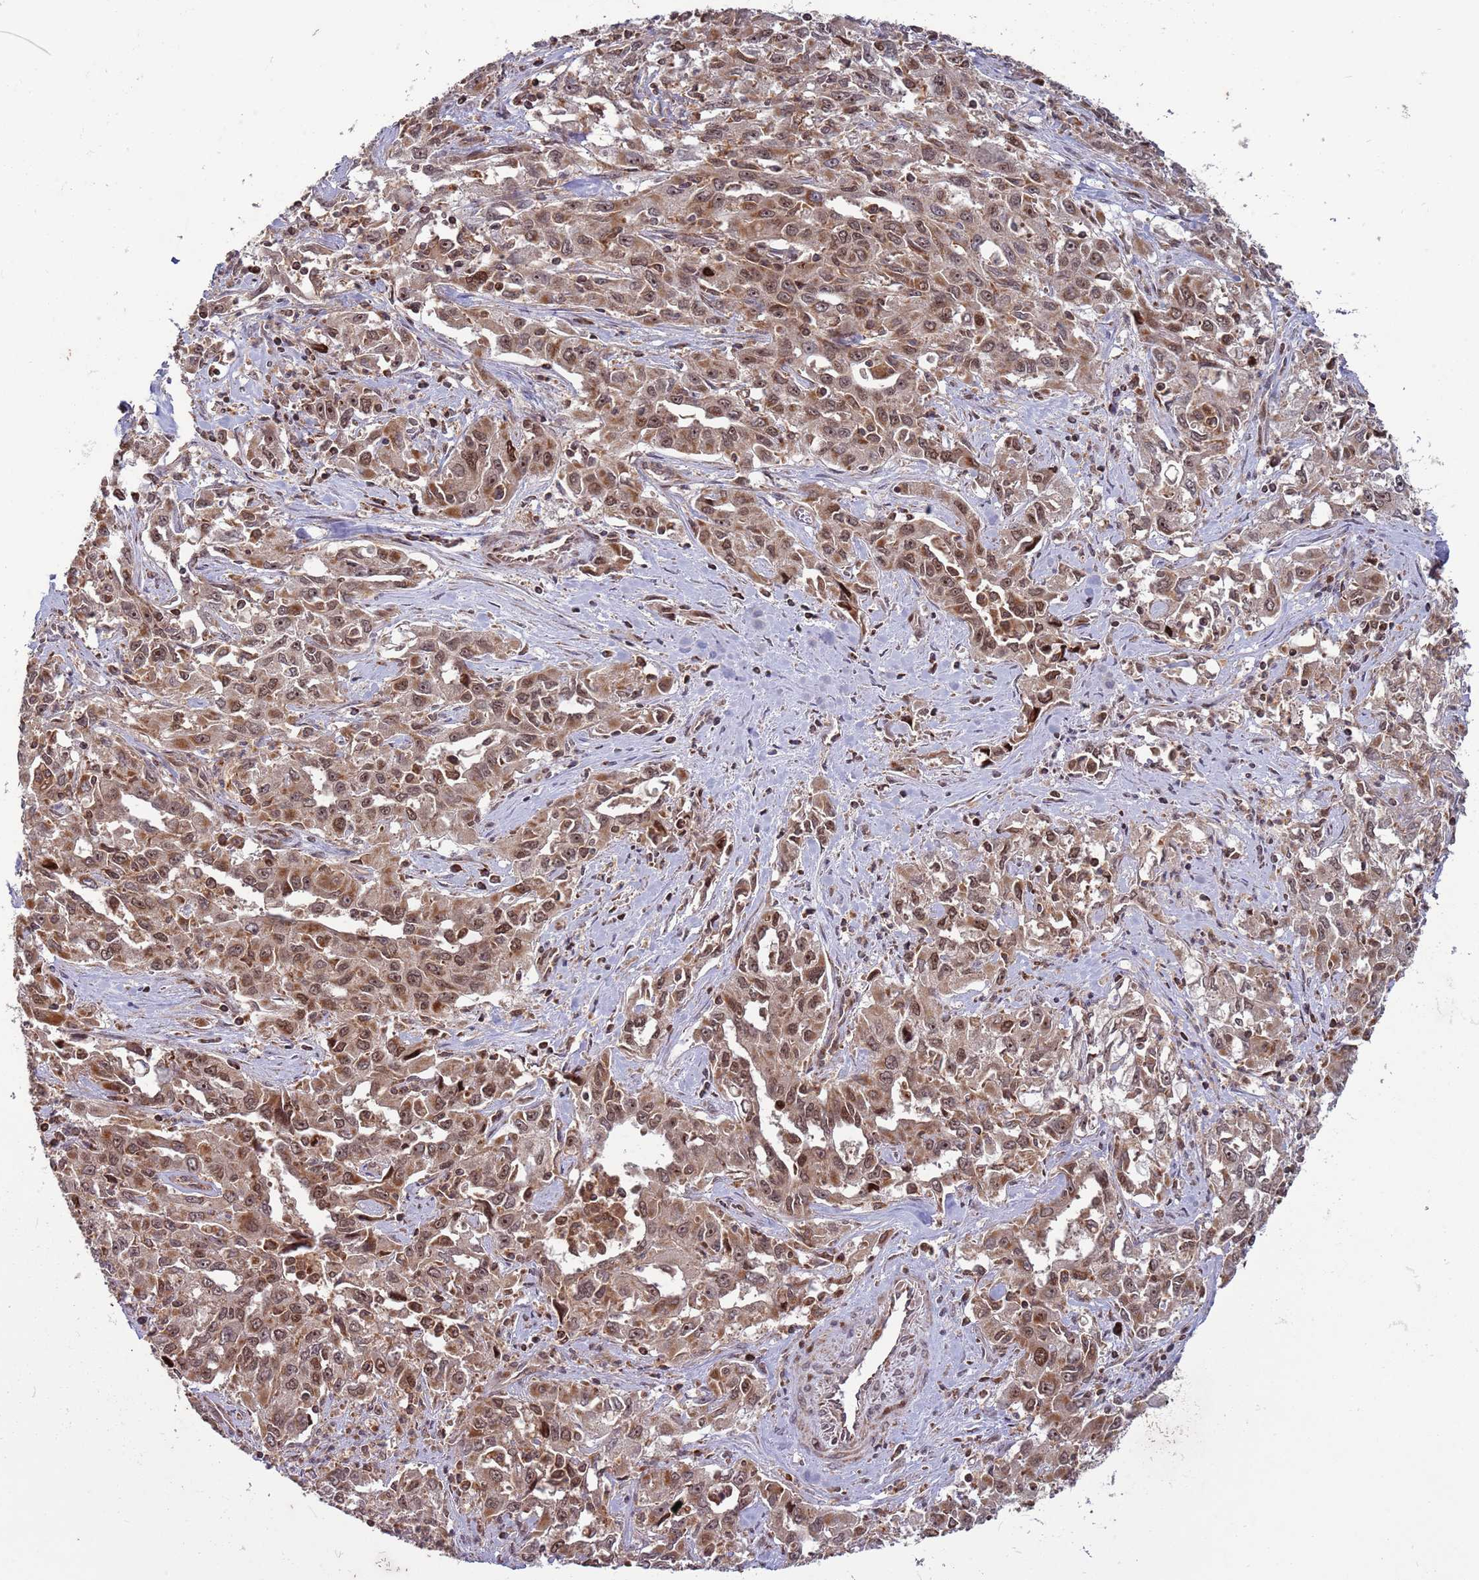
{"staining": {"intensity": "moderate", "quantity": ">75%", "location": "cytoplasmic/membranous,nuclear"}, "tissue": "liver cancer", "cell_type": "Tumor cells", "image_type": "cancer", "snomed": [{"axis": "morphology", "description": "Carcinoma, Hepatocellular, NOS"}, {"axis": "topography", "description": "Liver"}], "caption": "Moderate cytoplasmic/membranous and nuclear protein positivity is seen in approximately >75% of tumor cells in liver cancer (hepatocellular carcinoma).", "gene": "RCOR2", "patient": {"sex": "male", "age": 63}}